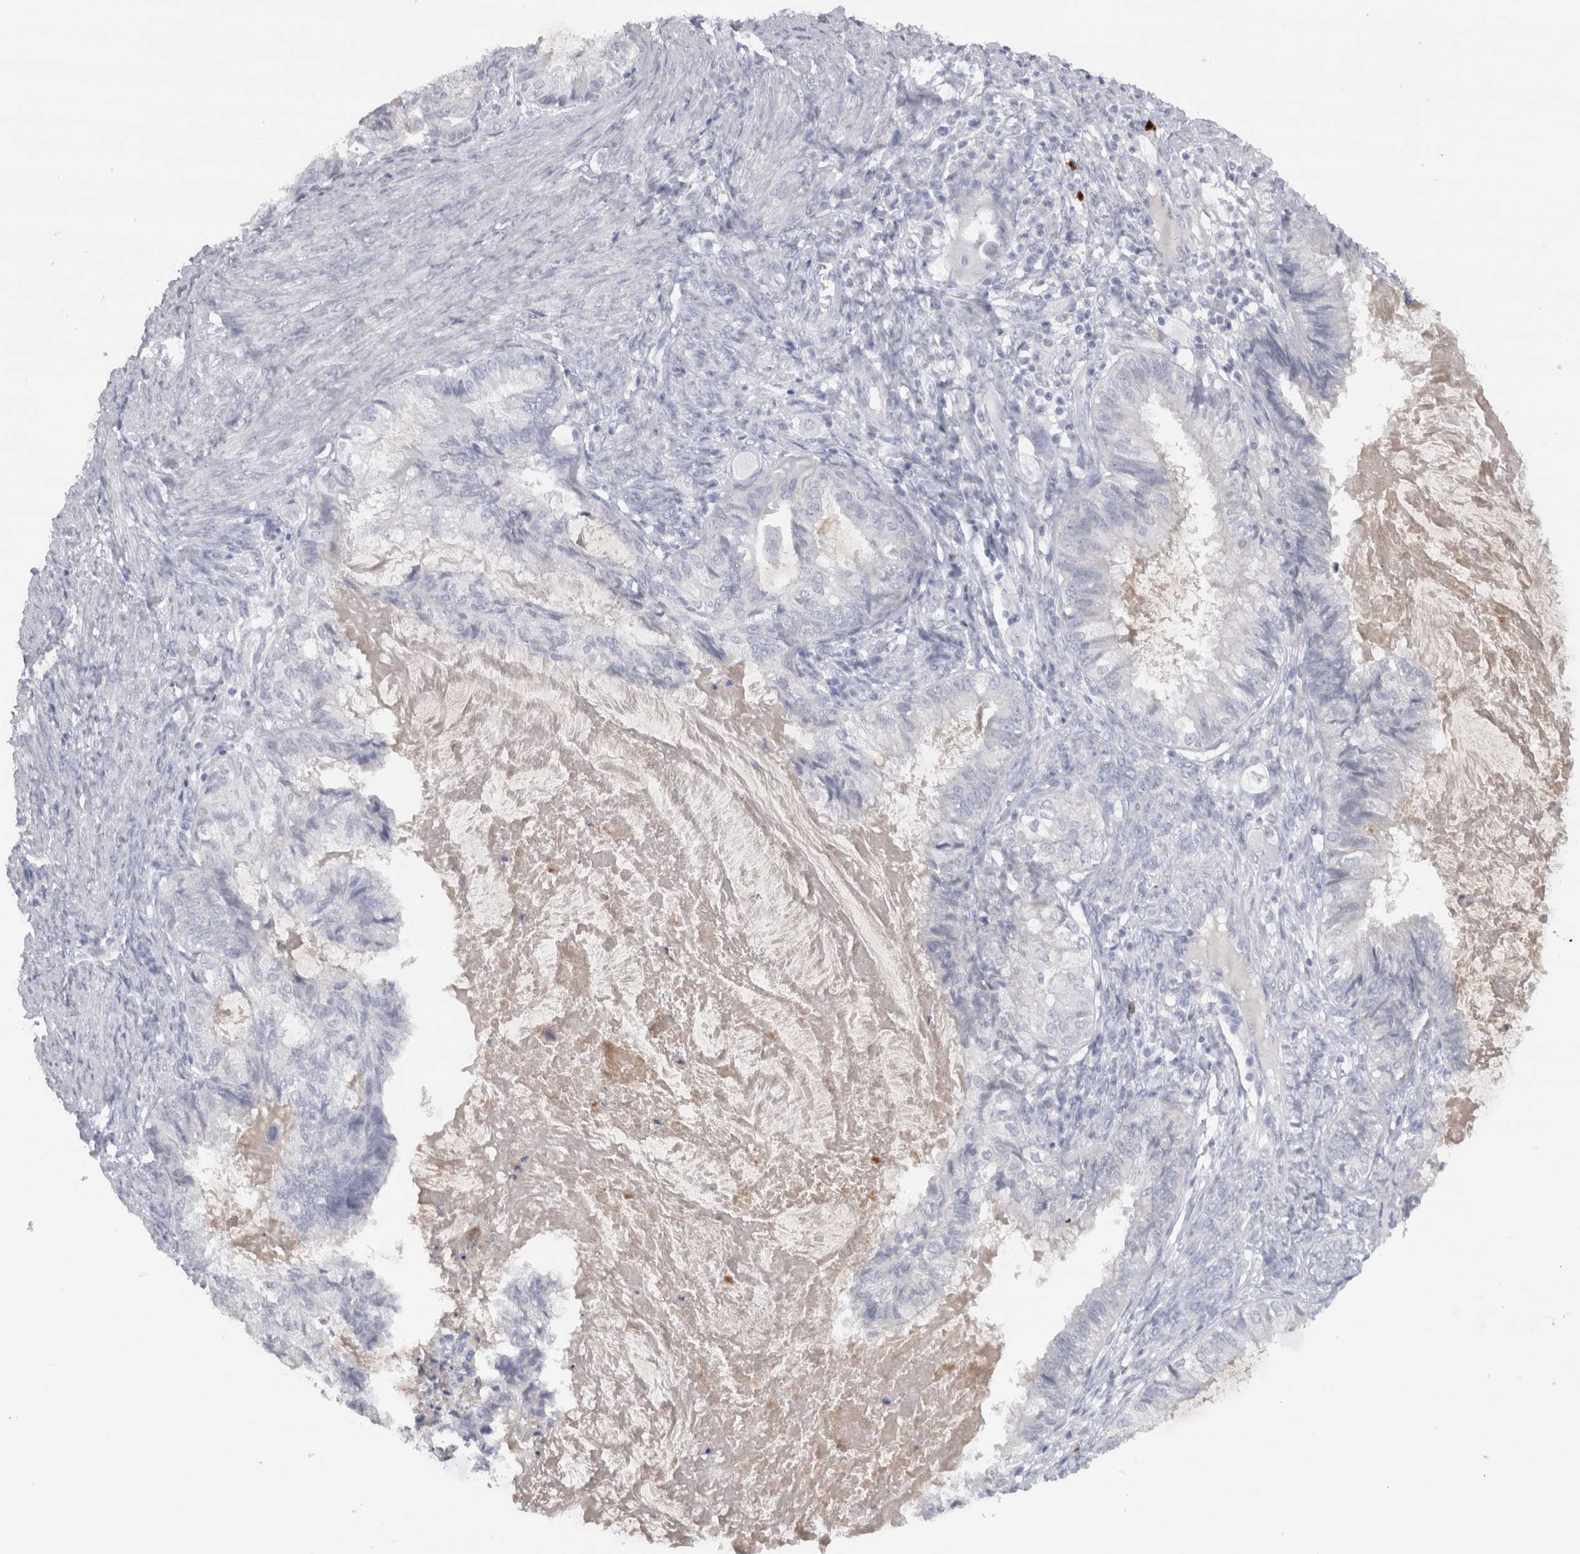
{"staining": {"intensity": "negative", "quantity": "none", "location": "none"}, "tissue": "cervical cancer", "cell_type": "Tumor cells", "image_type": "cancer", "snomed": [{"axis": "morphology", "description": "Normal tissue, NOS"}, {"axis": "morphology", "description": "Adenocarcinoma, NOS"}, {"axis": "topography", "description": "Cervix"}, {"axis": "topography", "description": "Endometrium"}], "caption": "Adenocarcinoma (cervical) stained for a protein using immunohistochemistry exhibits no positivity tumor cells.", "gene": "CDH17", "patient": {"sex": "female", "age": 86}}